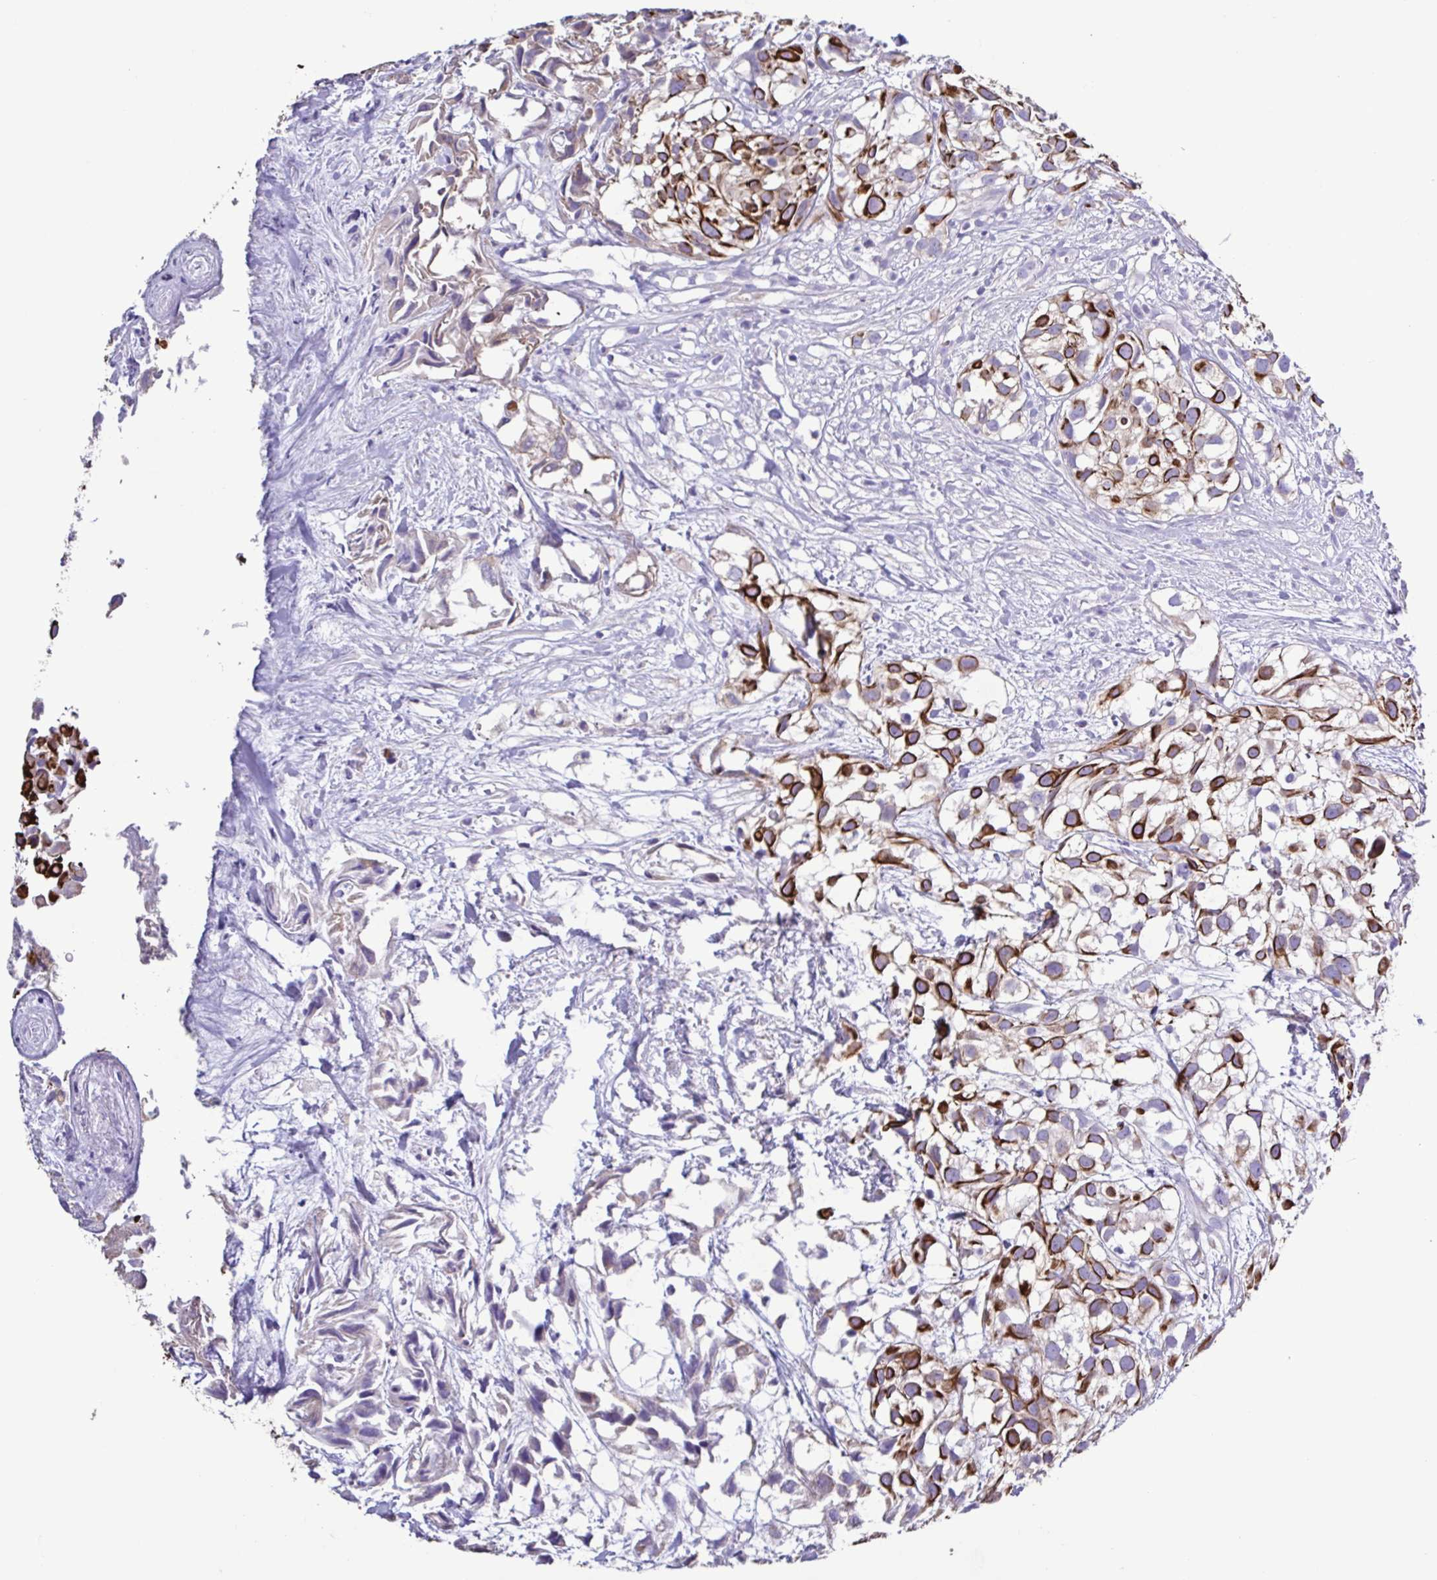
{"staining": {"intensity": "strong", "quantity": "25%-75%", "location": "cytoplasmic/membranous"}, "tissue": "urothelial cancer", "cell_type": "Tumor cells", "image_type": "cancer", "snomed": [{"axis": "morphology", "description": "Urothelial carcinoma, High grade"}, {"axis": "topography", "description": "Urinary bladder"}], "caption": "A brown stain labels strong cytoplasmic/membranous expression of a protein in human urothelial carcinoma (high-grade) tumor cells.", "gene": "PLA2G4E", "patient": {"sex": "male", "age": 56}}